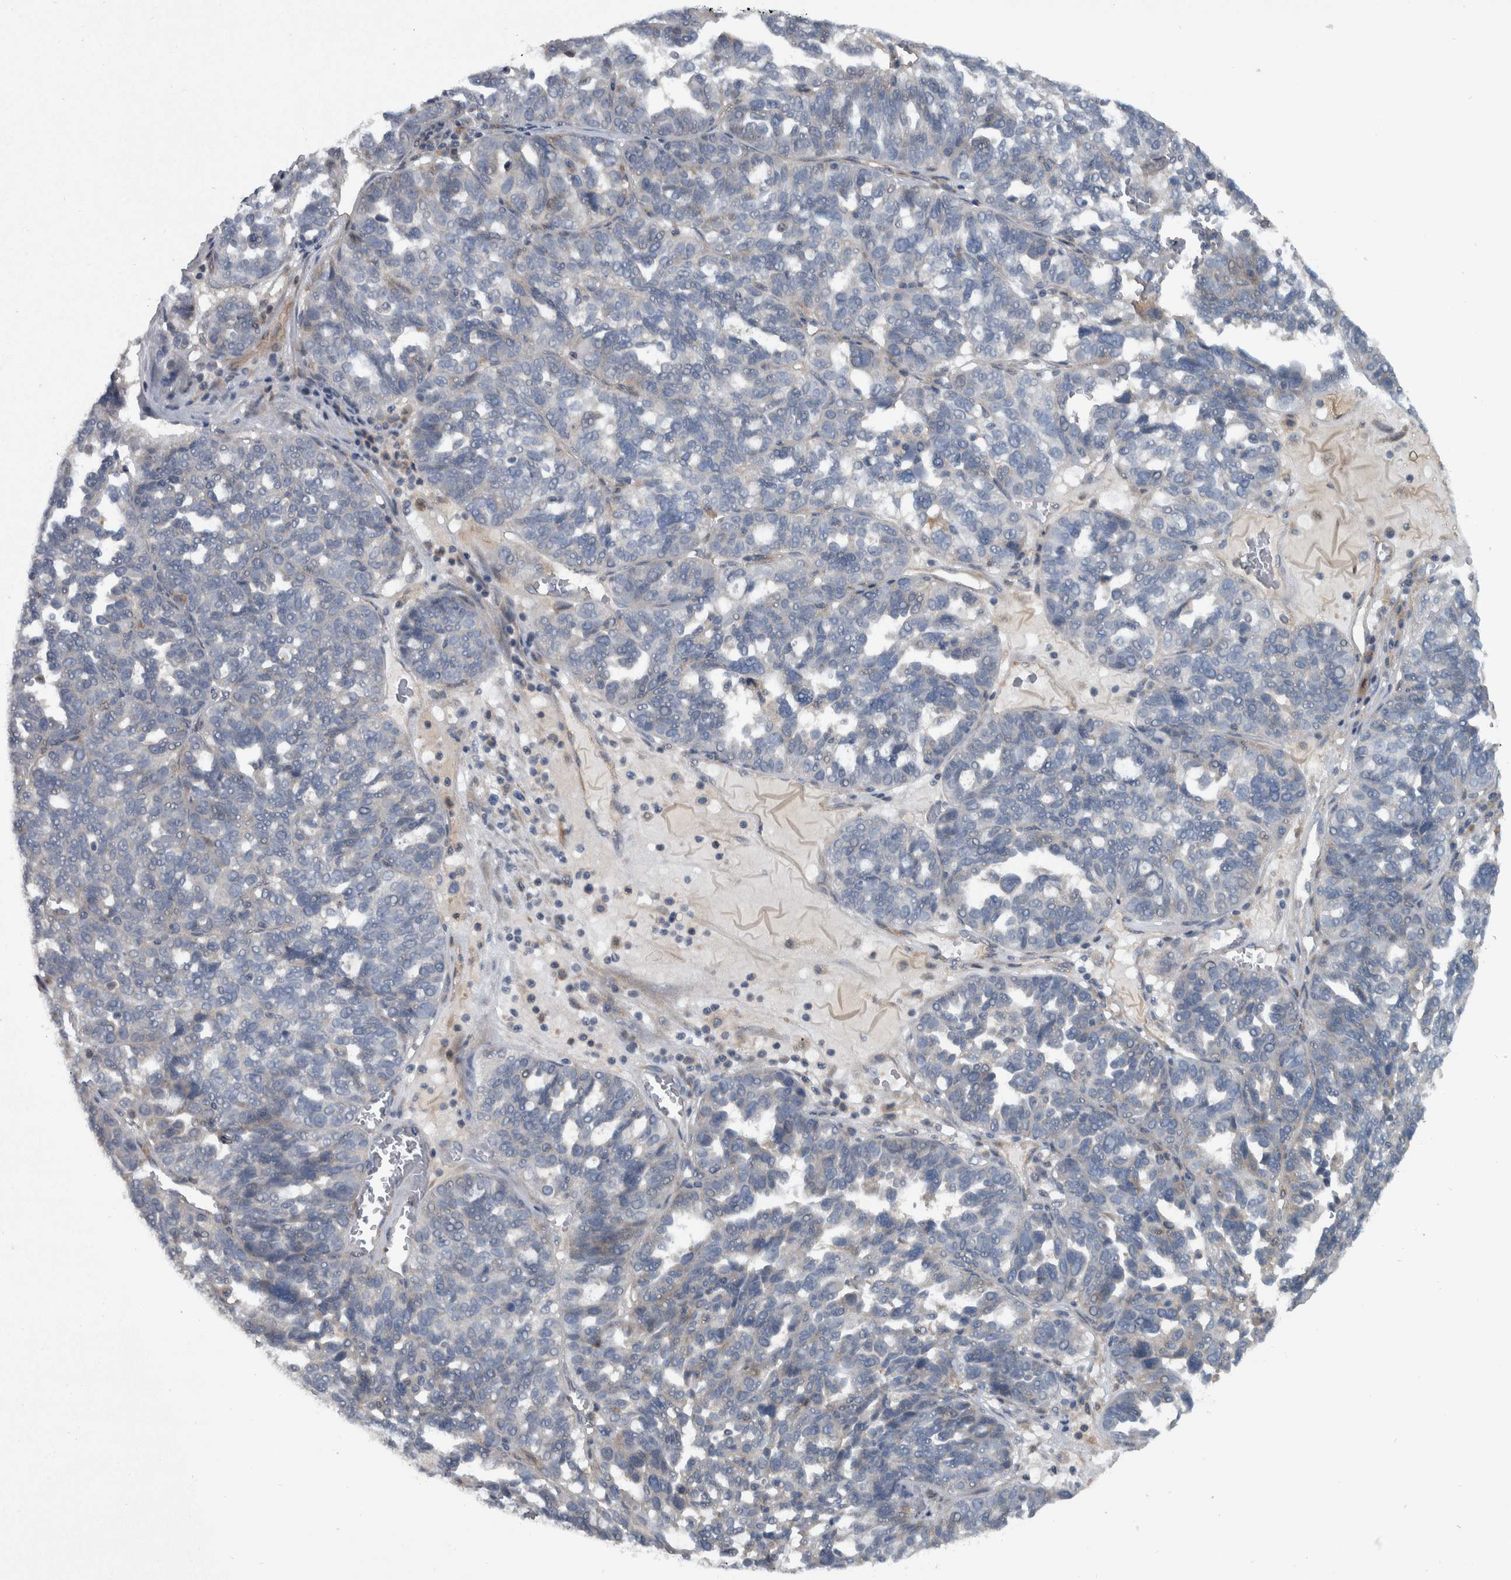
{"staining": {"intensity": "negative", "quantity": "none", "location": "none"}, "tissue": "ovarian cancer", "cell_type": "Tumor cells", "image_type": "cancer", "snomed": [{"axis": "morphology", "description": "Cystadenocarcinoma, serous, NOS"}, {"axis": "topography", "description": "Ovary"}], "caption": "DAB immunohistochemical staining of serous cystadenocarcinoma (ovarian) reveals no significant staining in tumor cells.", "gene": "NT5C2", "patient": {"sex": "female", "age": 59}}